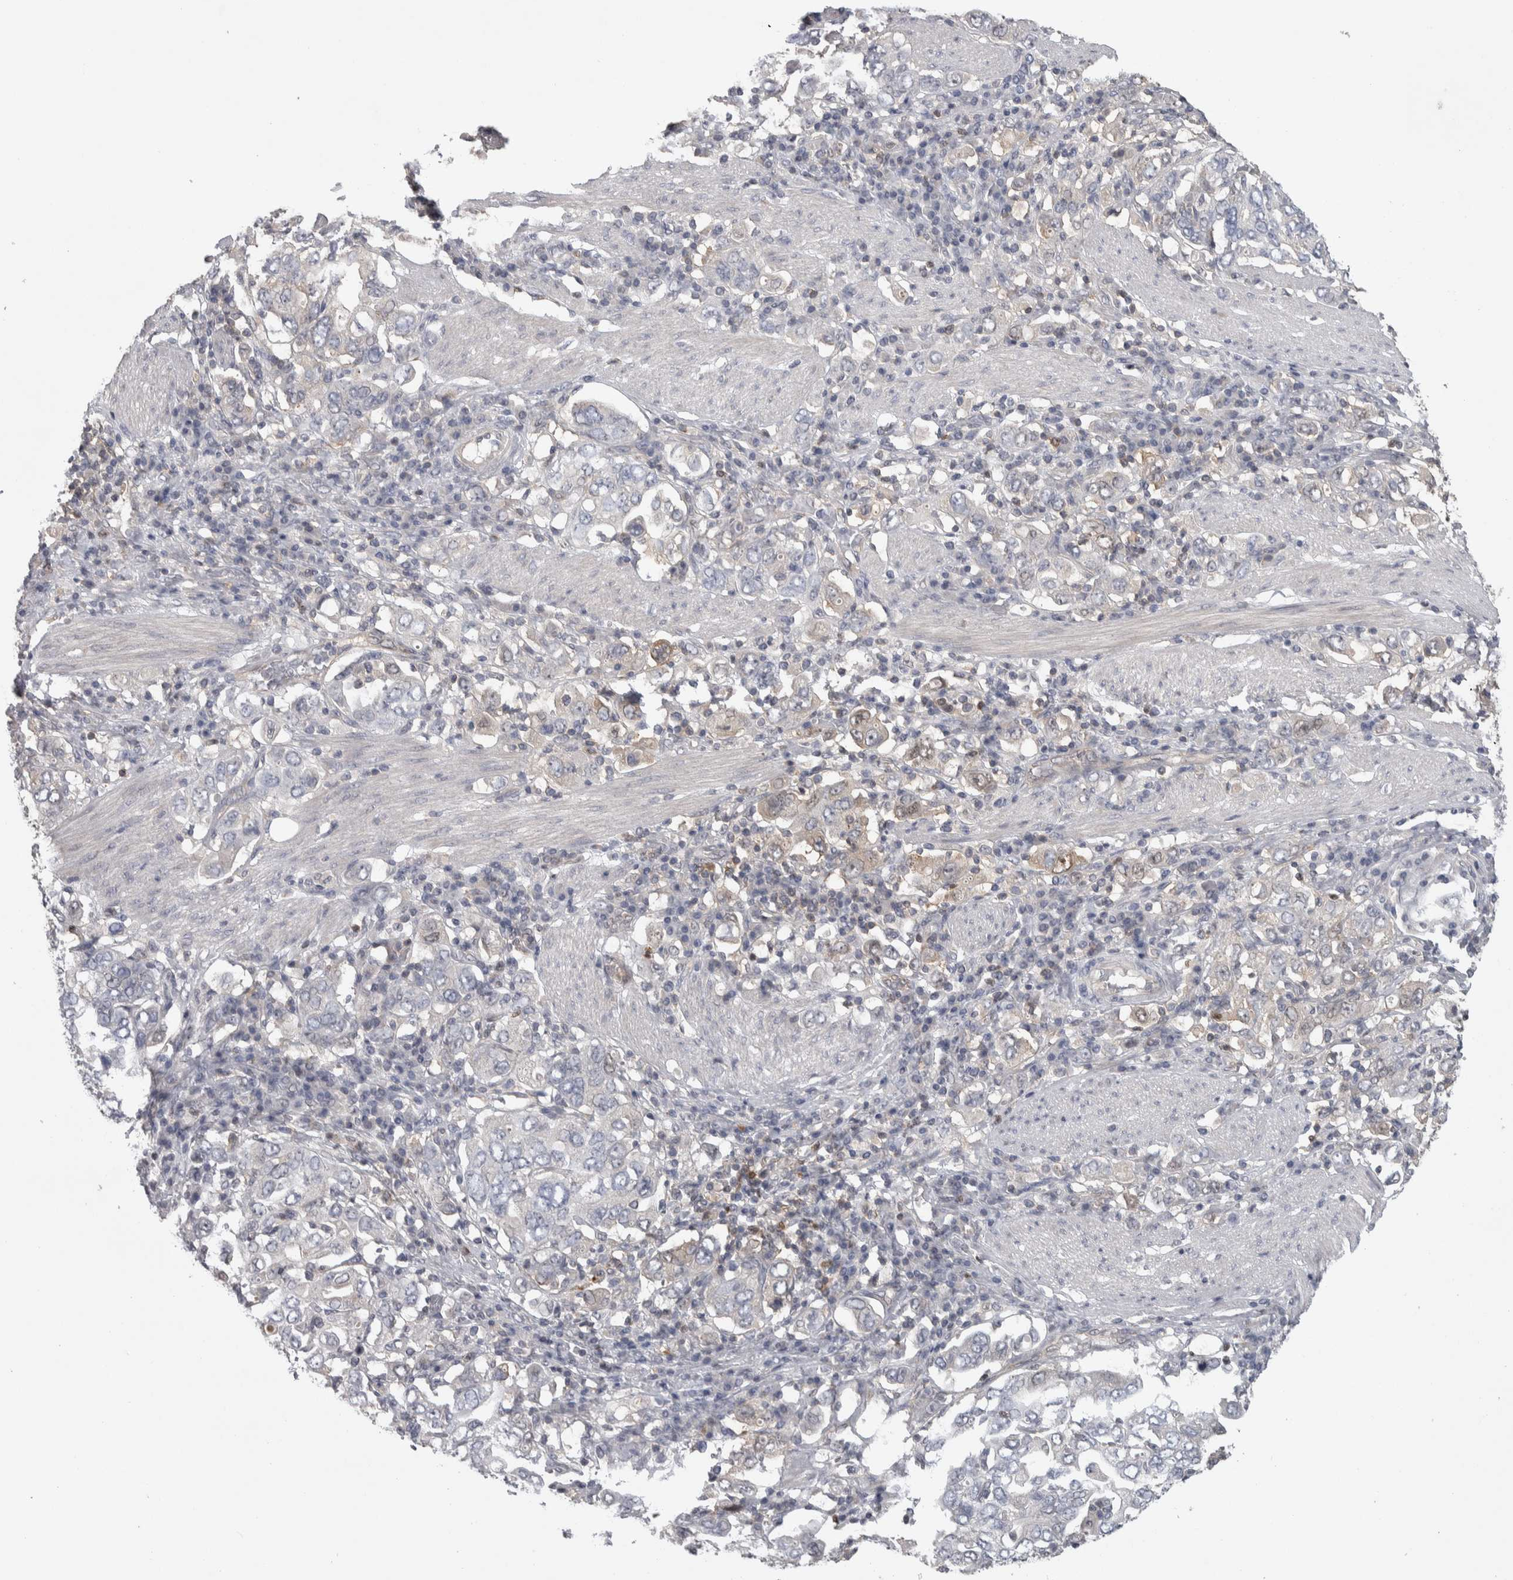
{"staining": {"intensity": "weak", "quantity": "<25%", "location": "cytoplasmic/membranous"}, "tissue": "stomach cancer", "cell_type": "Tumor cells", "image_type": "cancer", "snomed": [{"axis": "morphology", "description": "Adenocarcinoma, NOS"}, {"axis": "topography", "description": "Stomach, upper"}], "caption": "IHC of adenocarcinoma (stomach) shows no staining in tumor cells.", "gene": "NFKB2", "patient": {"sex": "male", "age": 62}}